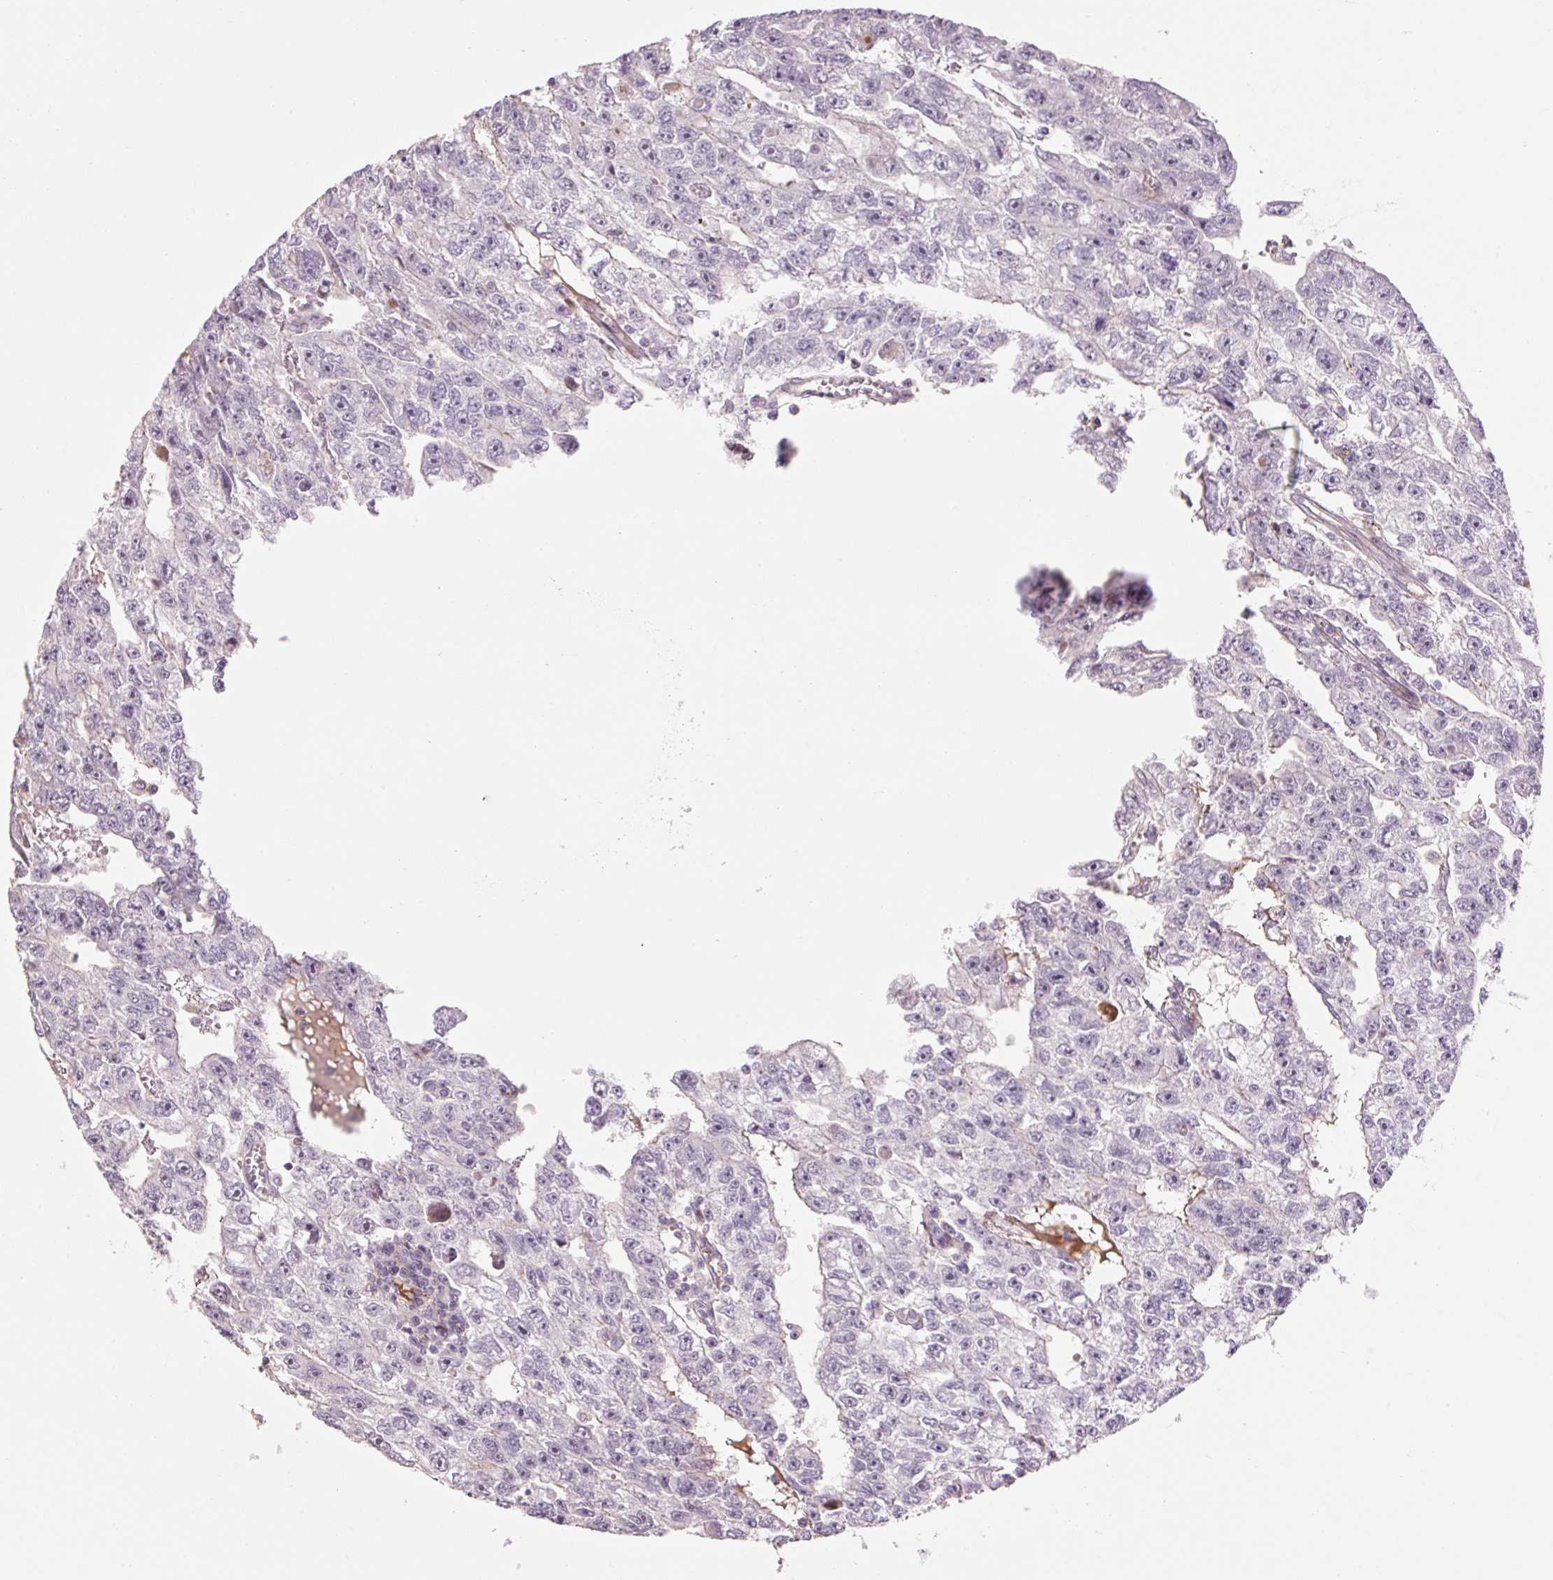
{"staining": {"intensity": "negative", "quantity": "none", "location": "none"}, "tissue": "testis cancer", "cell_type": "Tumor cells", "image_type": "cancer", "snomed": [{"axis": "morphology", "description": "Carcinoma, Embryonal, NOS"}, {"axis": "topography", "description": "Testis"}], "caption": "The immunohistochemistry (IHC) image has no significant expression in tumor cells of testis cancer tissue.", "gene": "ZNF552", "patient": {"sex": "male", "age": 20}}